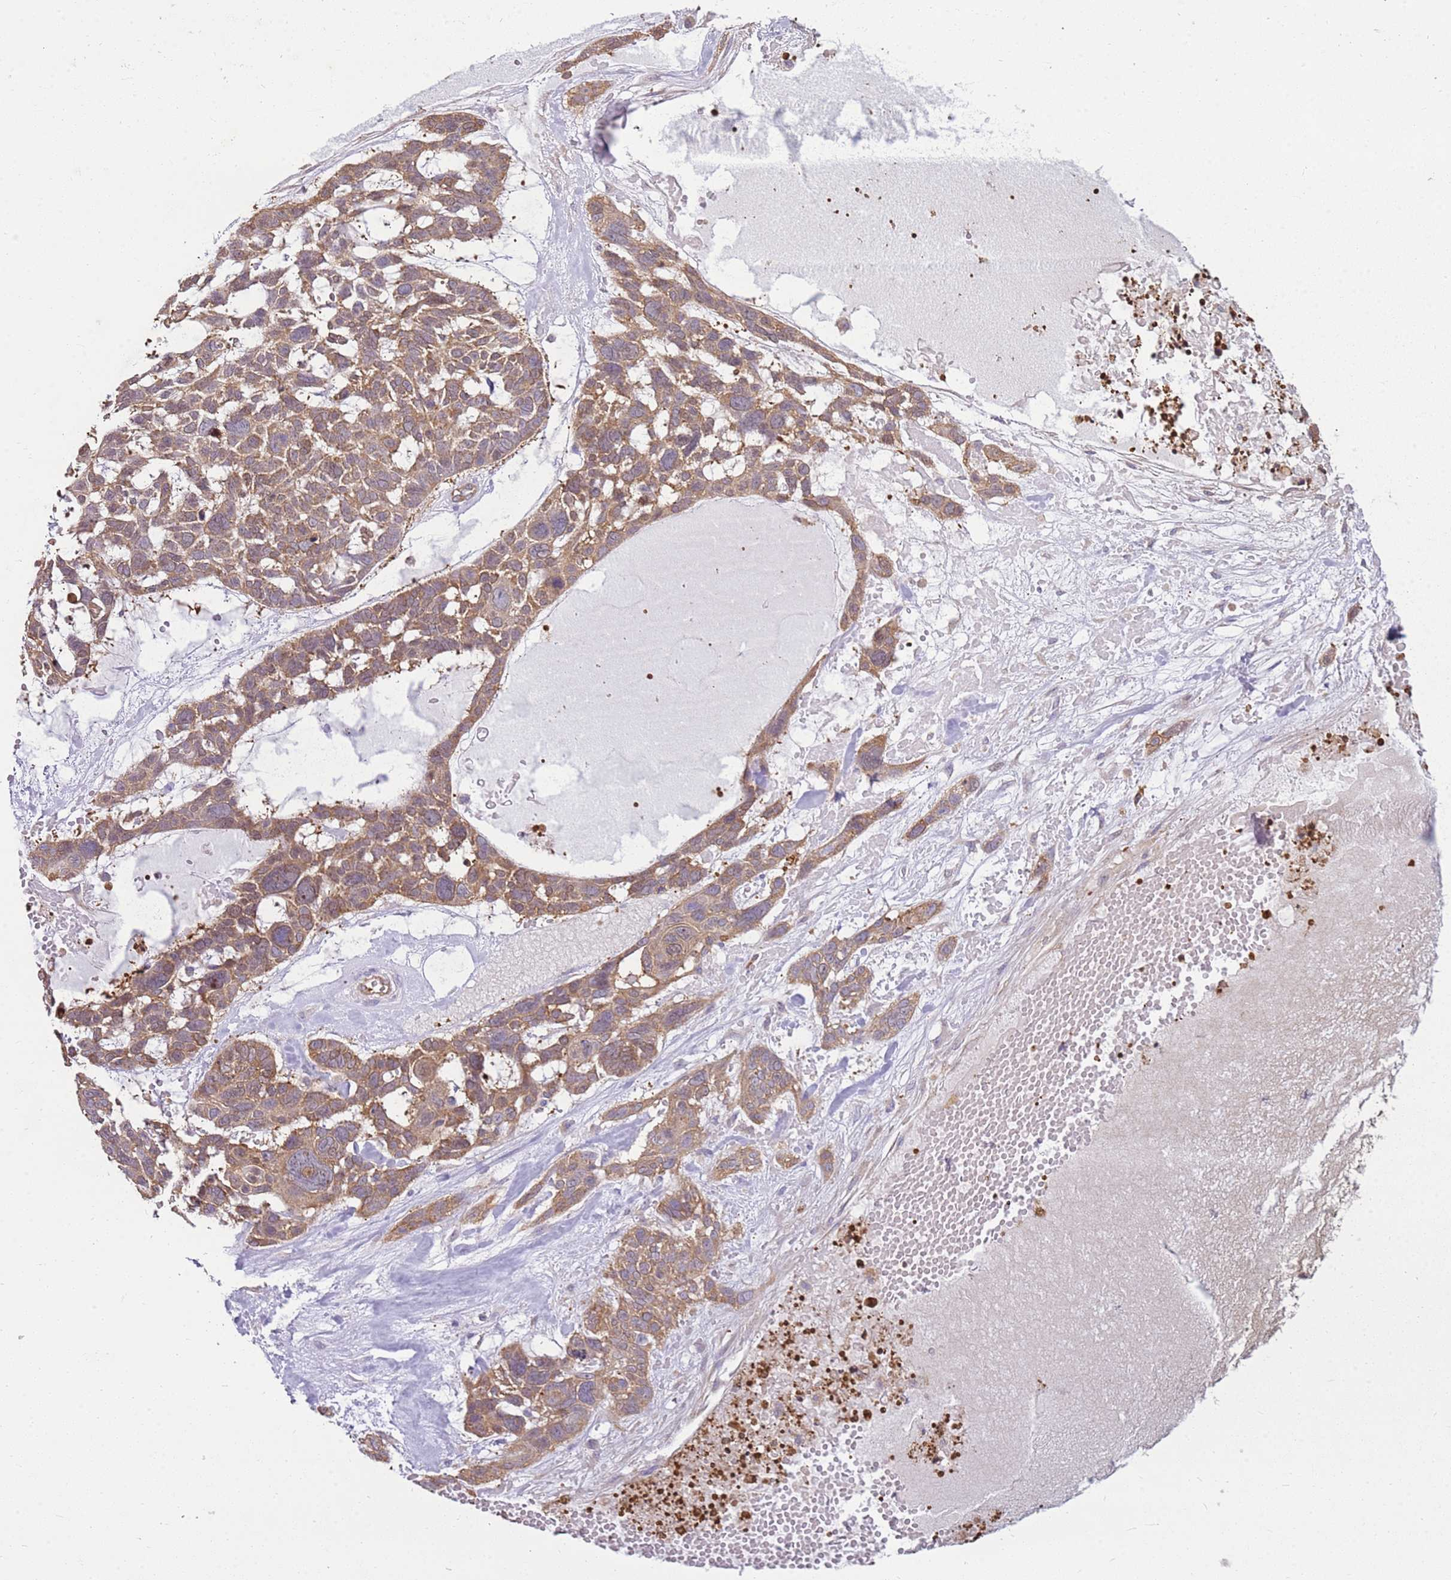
{"staining": {"intensity": "moderate", "quantity": ">75%", "location": "cytoplasmic/membranous"}, "tissue": "skin cancer", "cell_type": "Tumor cells", "image_type": "cancer", "snomed": [{"axis": "morphology", "description": "Basal cell carcinoma"}, {"axis": "topography", "description": "Skin"}], "caption": "Immunohistochemistry (IHC) image of human skin cancer (basal cell carcinoma) stained for a protein (brown), which displays medium levels of moderate cytoplasmic/membranous expression in about >75% of tumor cells.", "gene": "YWHAE", "patient": {"sex": "male", "age": 88}}